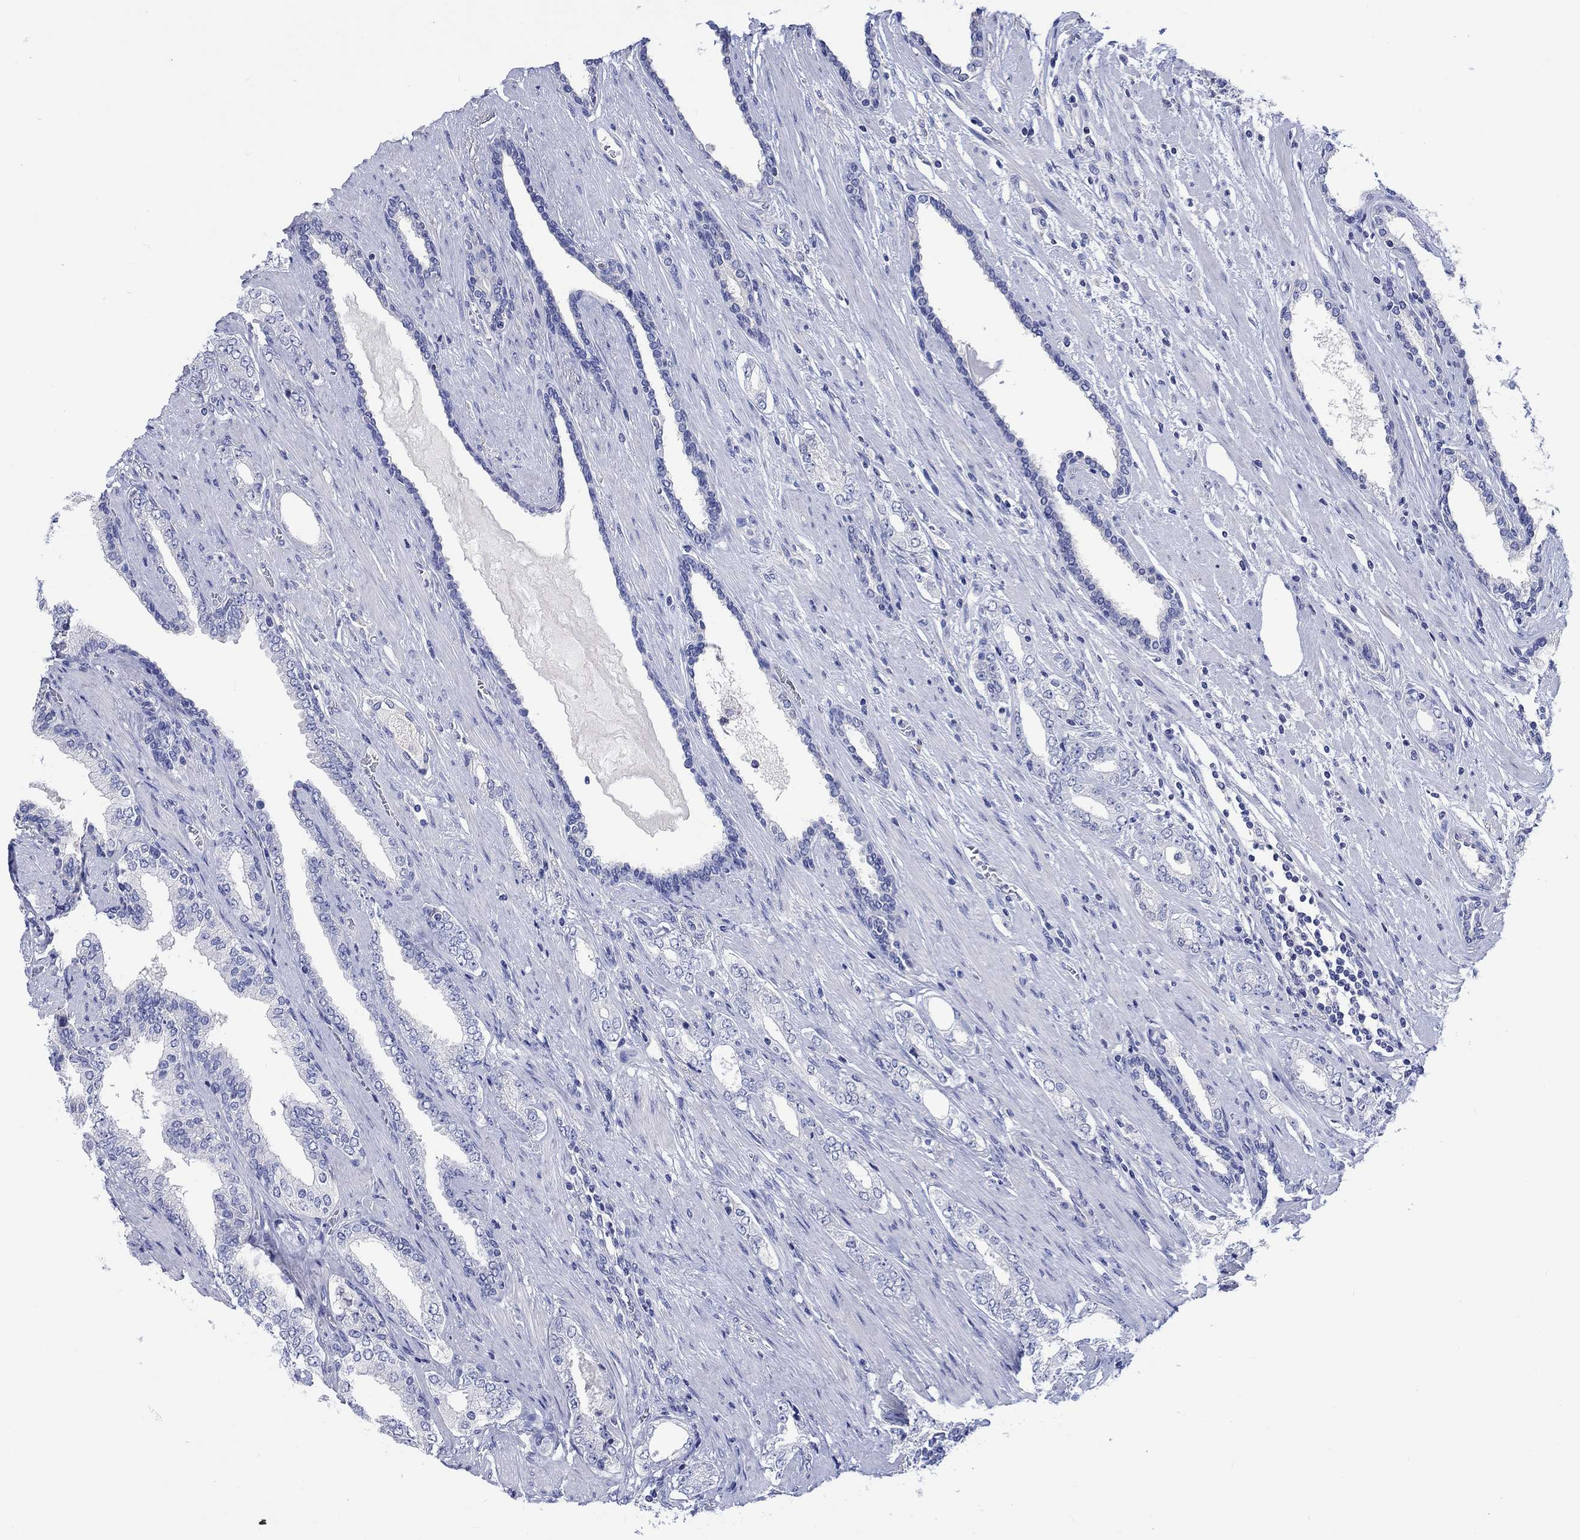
{"staining": {"intensity": "negative", "quantity": "none", "location": "none"}, "tissue": "prostate cancer", "cell_type": "Tumor cells", "image_type": "cancer", "snomed": [{"axis": "morphology", "description": "Adenocarcinoma, Low grade"}, {"axis": "topography", "description": "Prostate and seminal vesicle, NOS"}], "caption": "A micrograph of human prostate cancer (low-grade adenocarcinoma) is negative for staining in tumor cells.", "gene": "TOMM20L", "patient": {"sex": "male", "age": 61}}